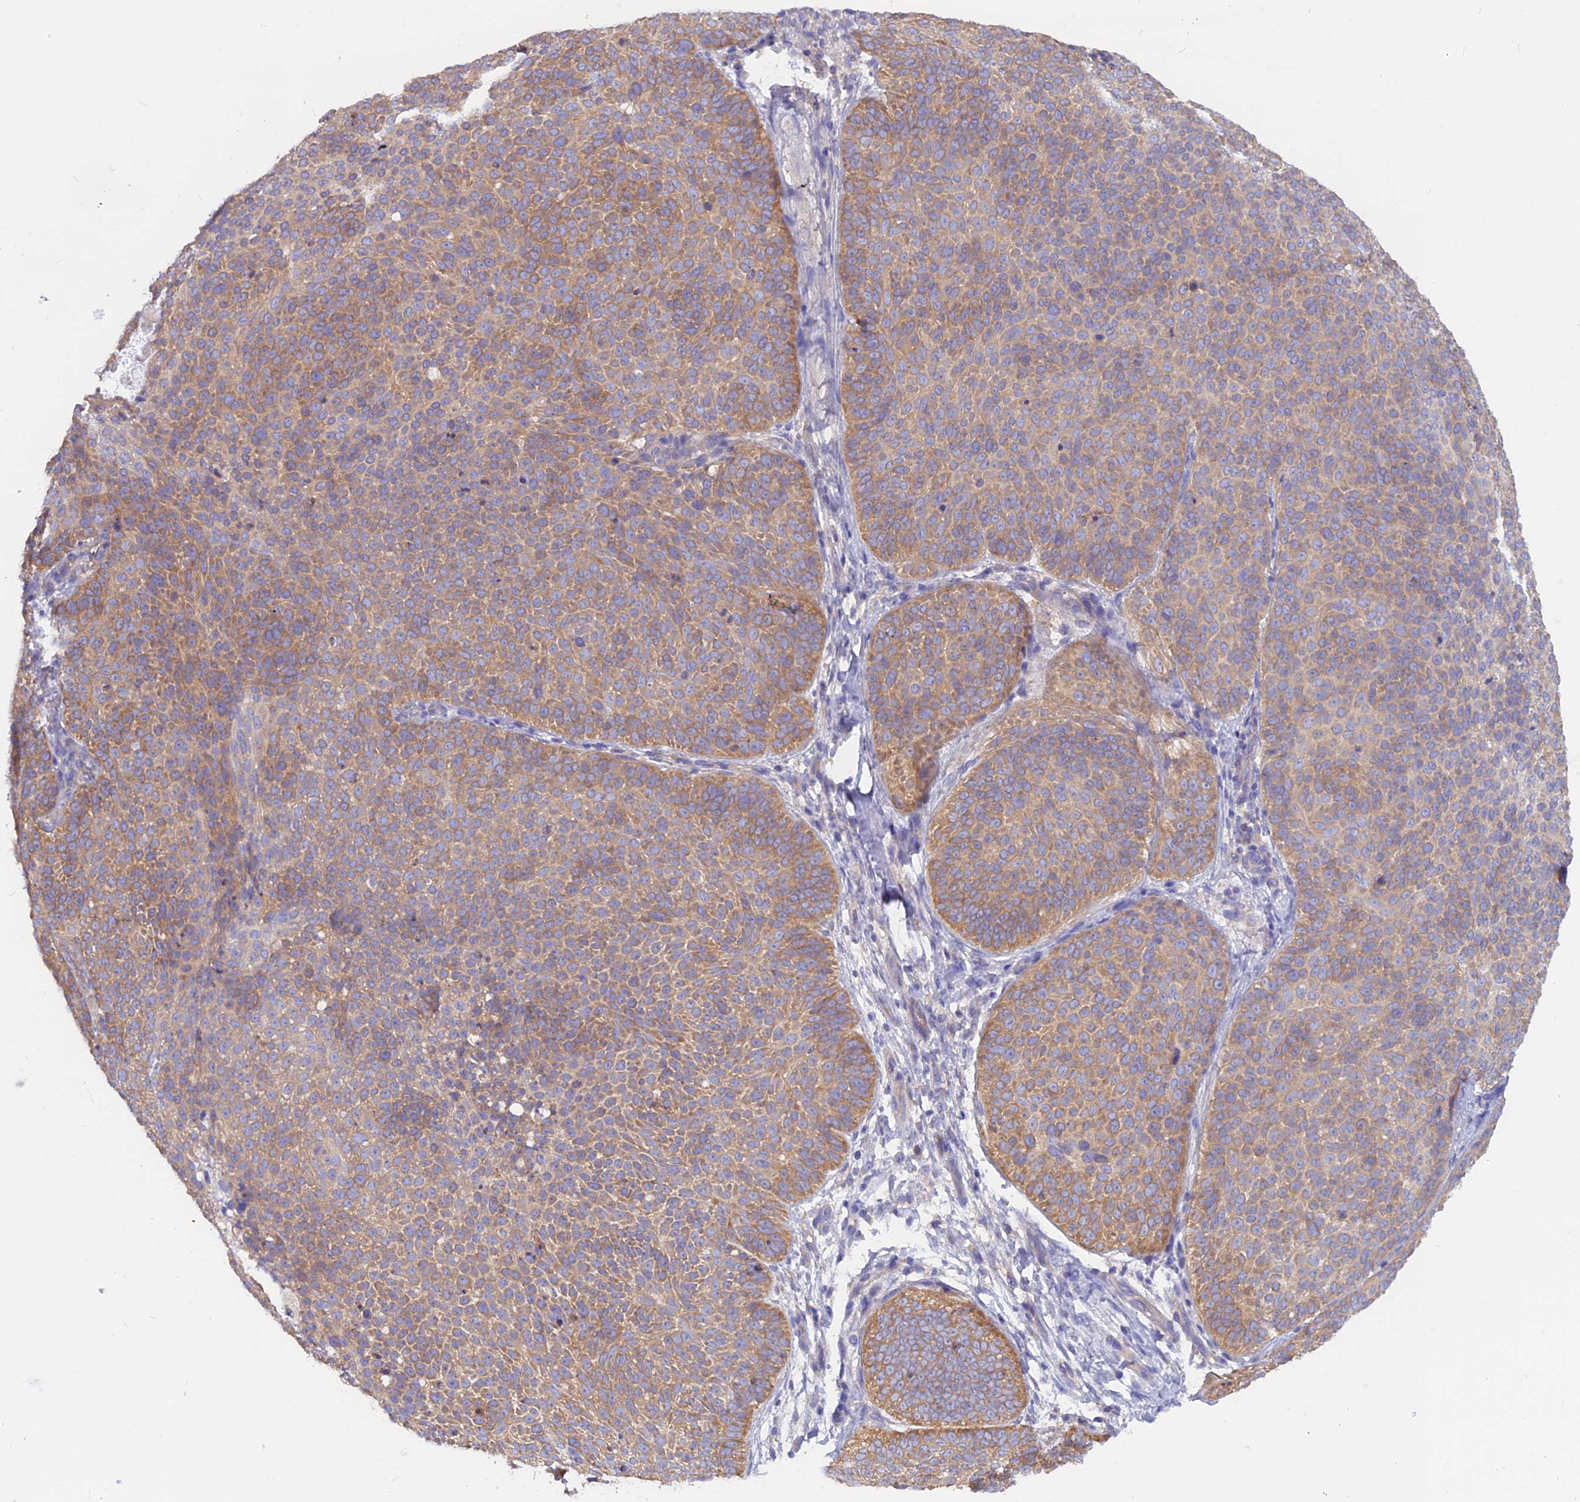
{"staining": {"intensity": "moderate", "quantity": ">75%", "location": "cytoplasmic/membranous"}, "tissue": "skin cancer", "cell_type": "Tumor cells", "image_type": "cancer", "snomed": [{"axis": "morphology", "description": "Basal cell carcinoma"}, {"axis": "topography", "description": "Skin"}], "caption": "IHC micrograph of neoplastic tissue: skin cancer stained using immunohistochemistry (IHC) shows medium levels of moderate protein expression localized specifically in the cytoplasmic/membranous of tumor cells, appearing as a cytoplasmic/membranous brown color.", "gene": "LZTFL1", "patient": {"sex": "male", "age": 85}}